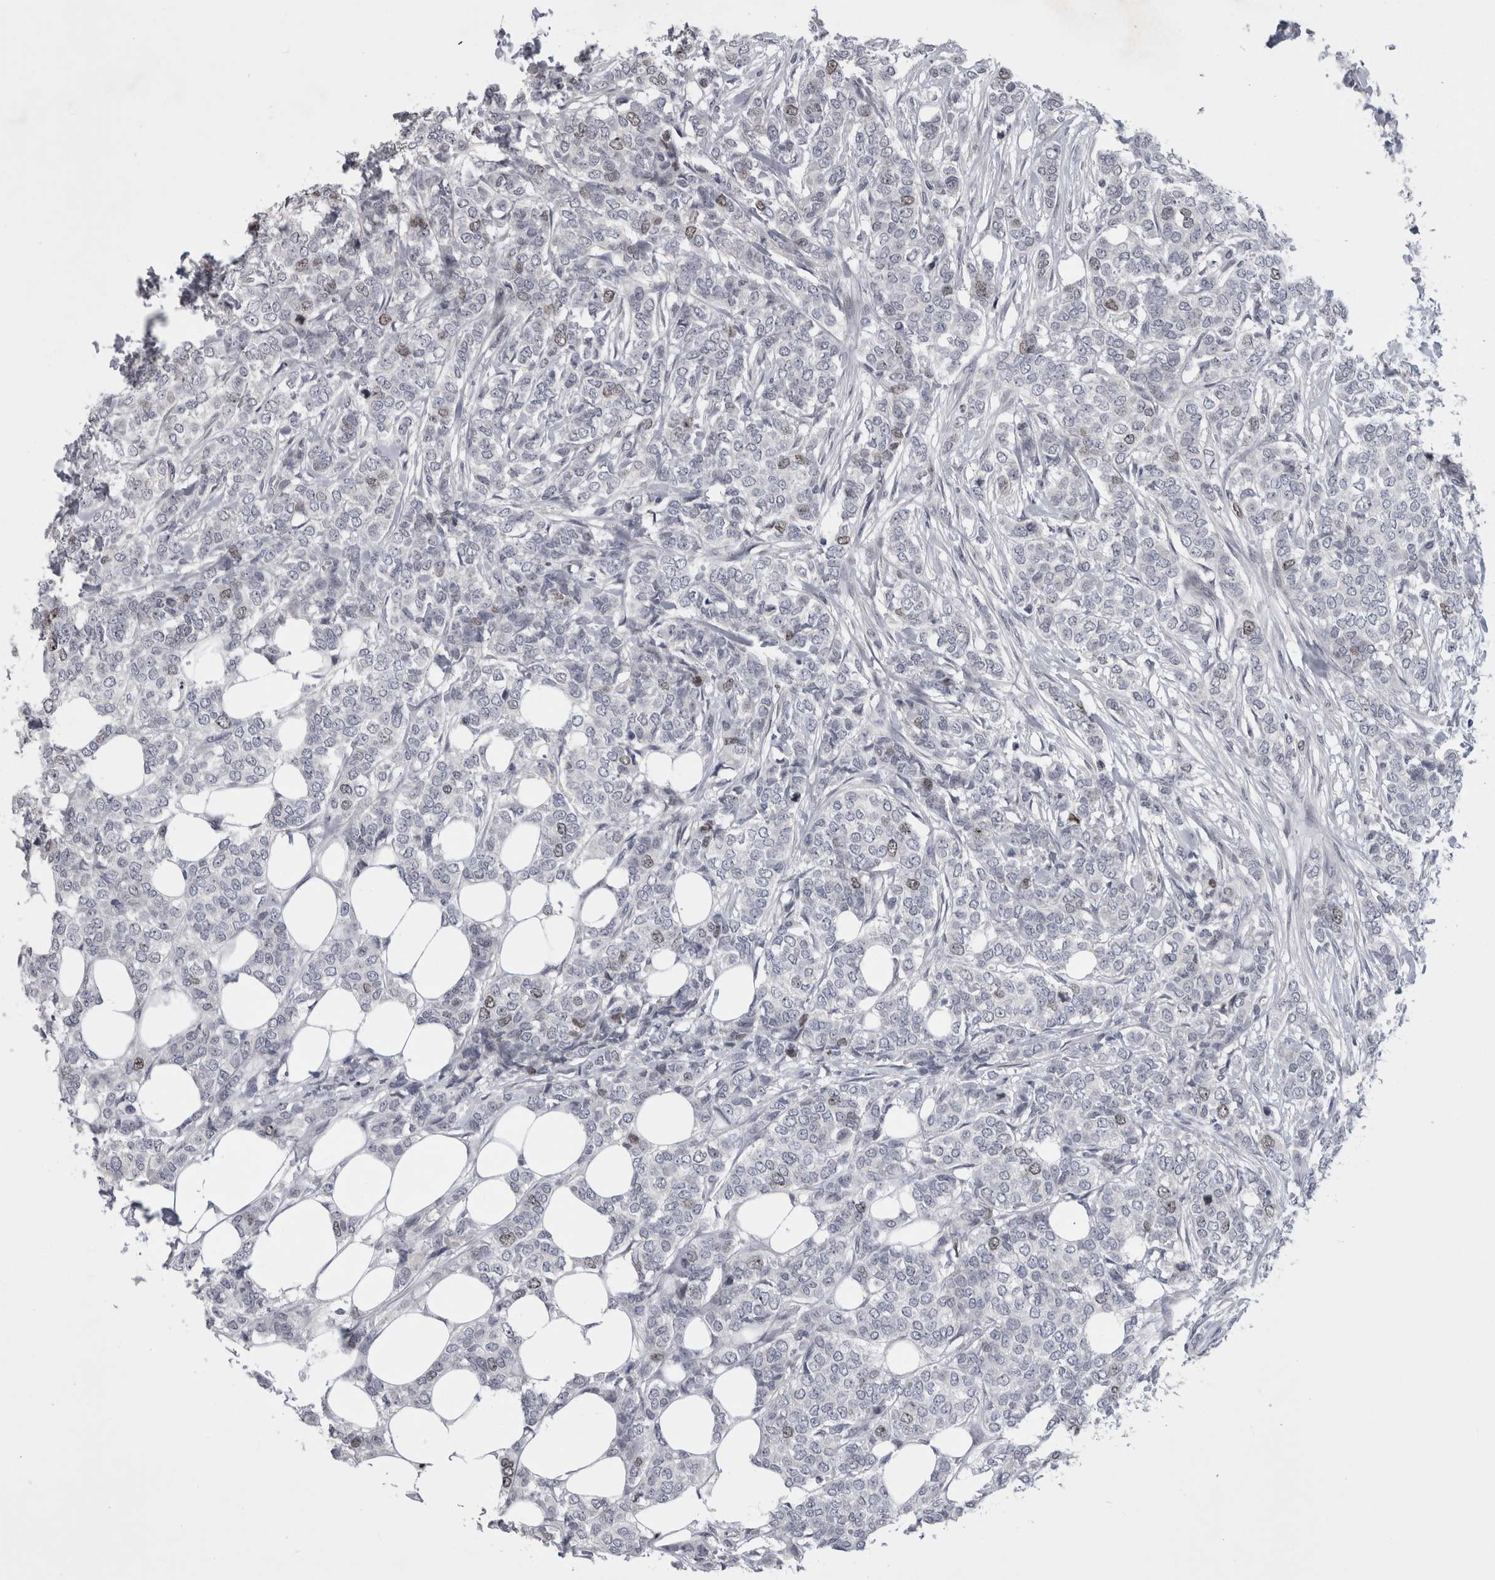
{"staining": {"intensity": "moderate", "quantity": "<25%", "location": "nuclear"}, "tissue": "breast cancer", "cell_type": "Tumor cells", "image_type": "cancer", "snomed": [{"axis": "morphology", "description": "Lobular carcinoma"}, {"axis": "topography", "description": "Skin"}, {"axis": "topography", "description": "Breast"}], "caption": "Breast lobular carcinoma stained with DAB (3,3'-diaminobenzidine) immunohistochemistry reveals low levels of moderate nuclear staining in approximately <25% of tumor cells.", "gene": "KIF18B", "patient": {"sex": "female", "age": 46}}